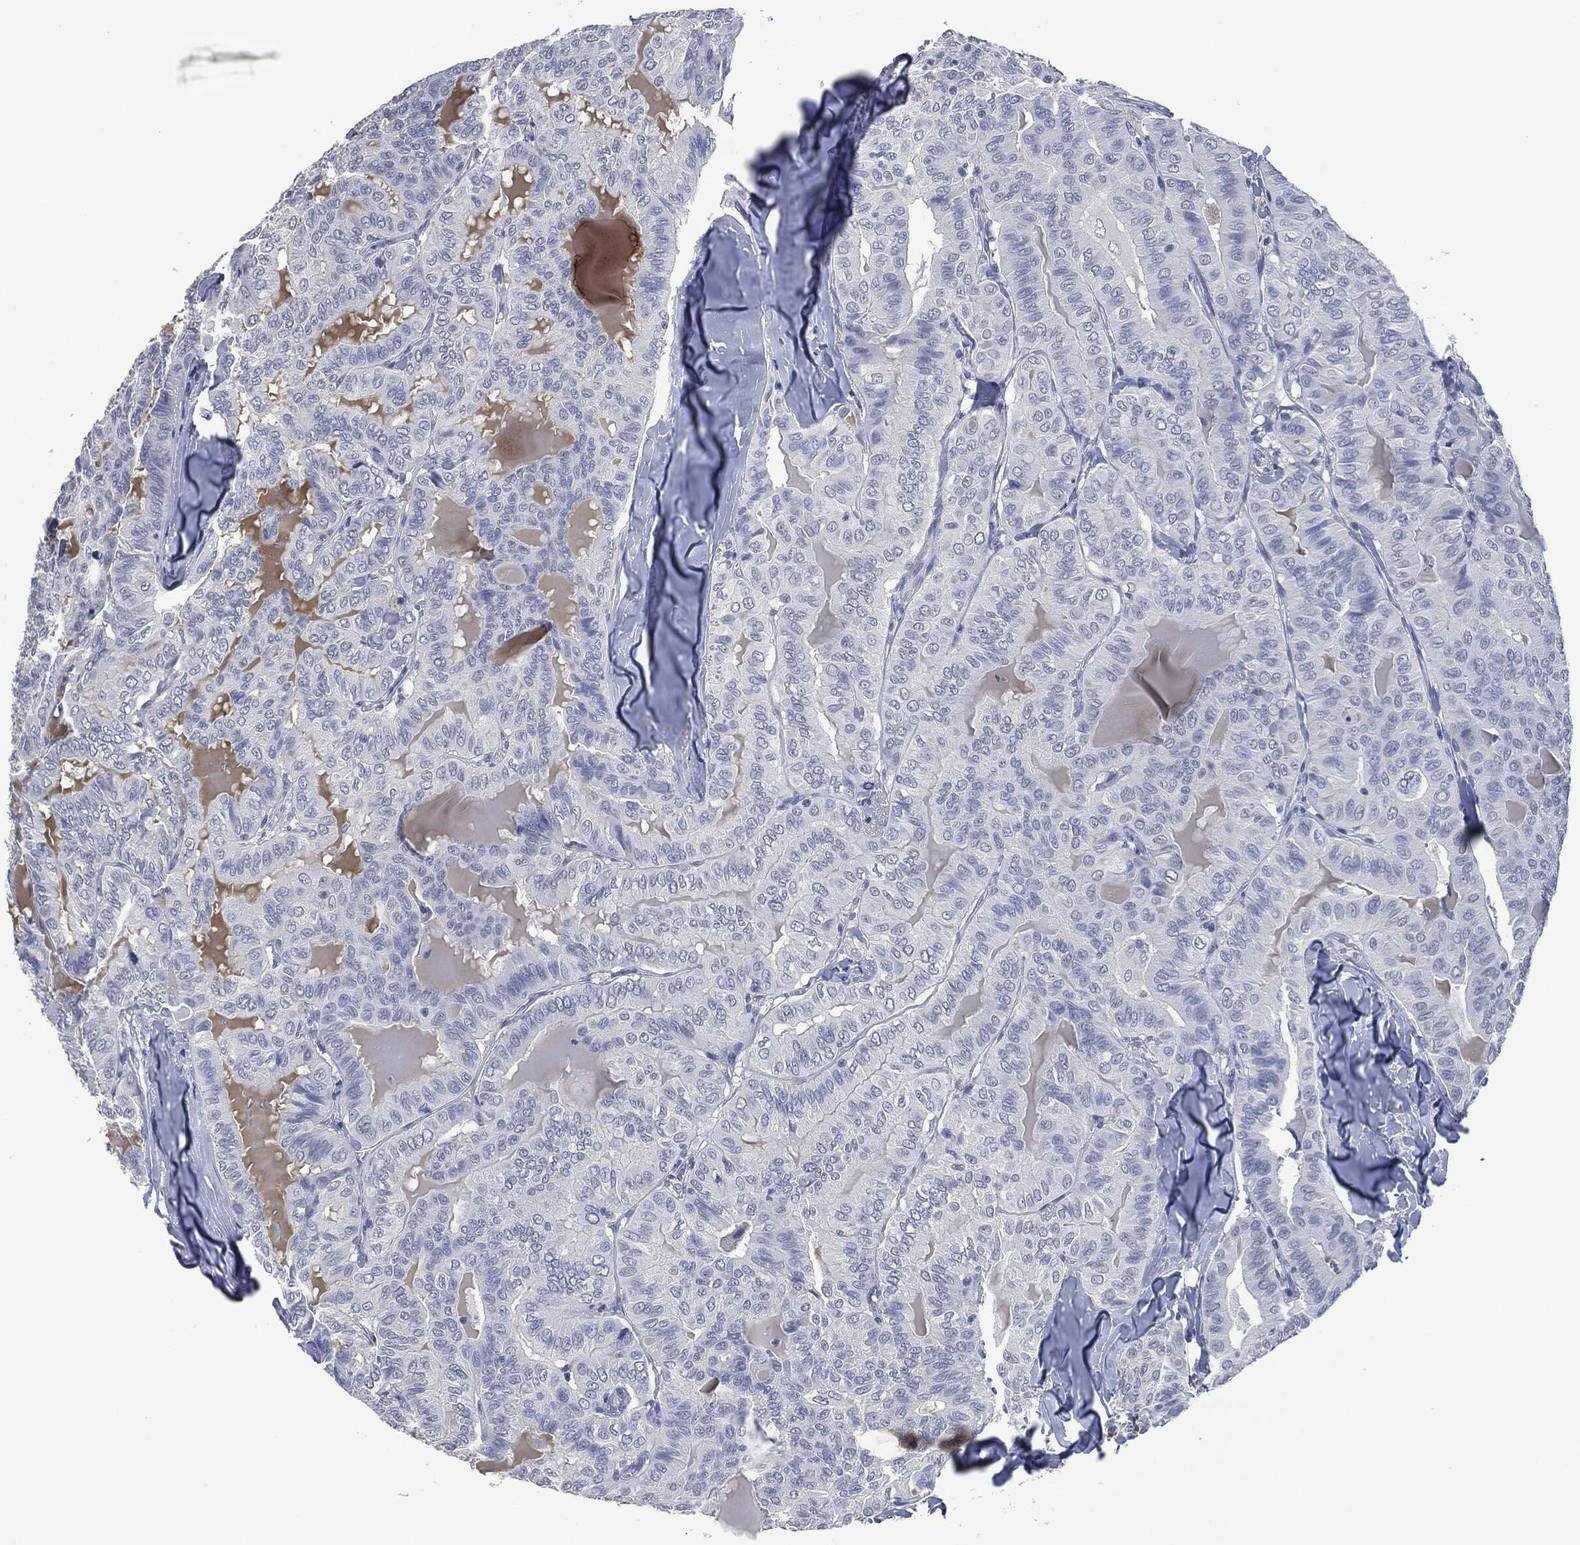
{"staining": {"intensity": "negative", "quantity": "none", "location": "none"}, "tissue": "thyroid cancer", "cell_type": "Tumor cells", "image_type": "cancer", "snomed": [{"axis": "morphology", "description": "Papillary adenocarcinoma, NOS"}, {"axis": "topography", "description": "Thyroid gland"}], "caption": "A micrograph of thyroid cancer stained for a protein reveals no brown staining in tumor cells.", "gene": "SIGLEC7", "patient": {"sex": "female", "age": 68}}